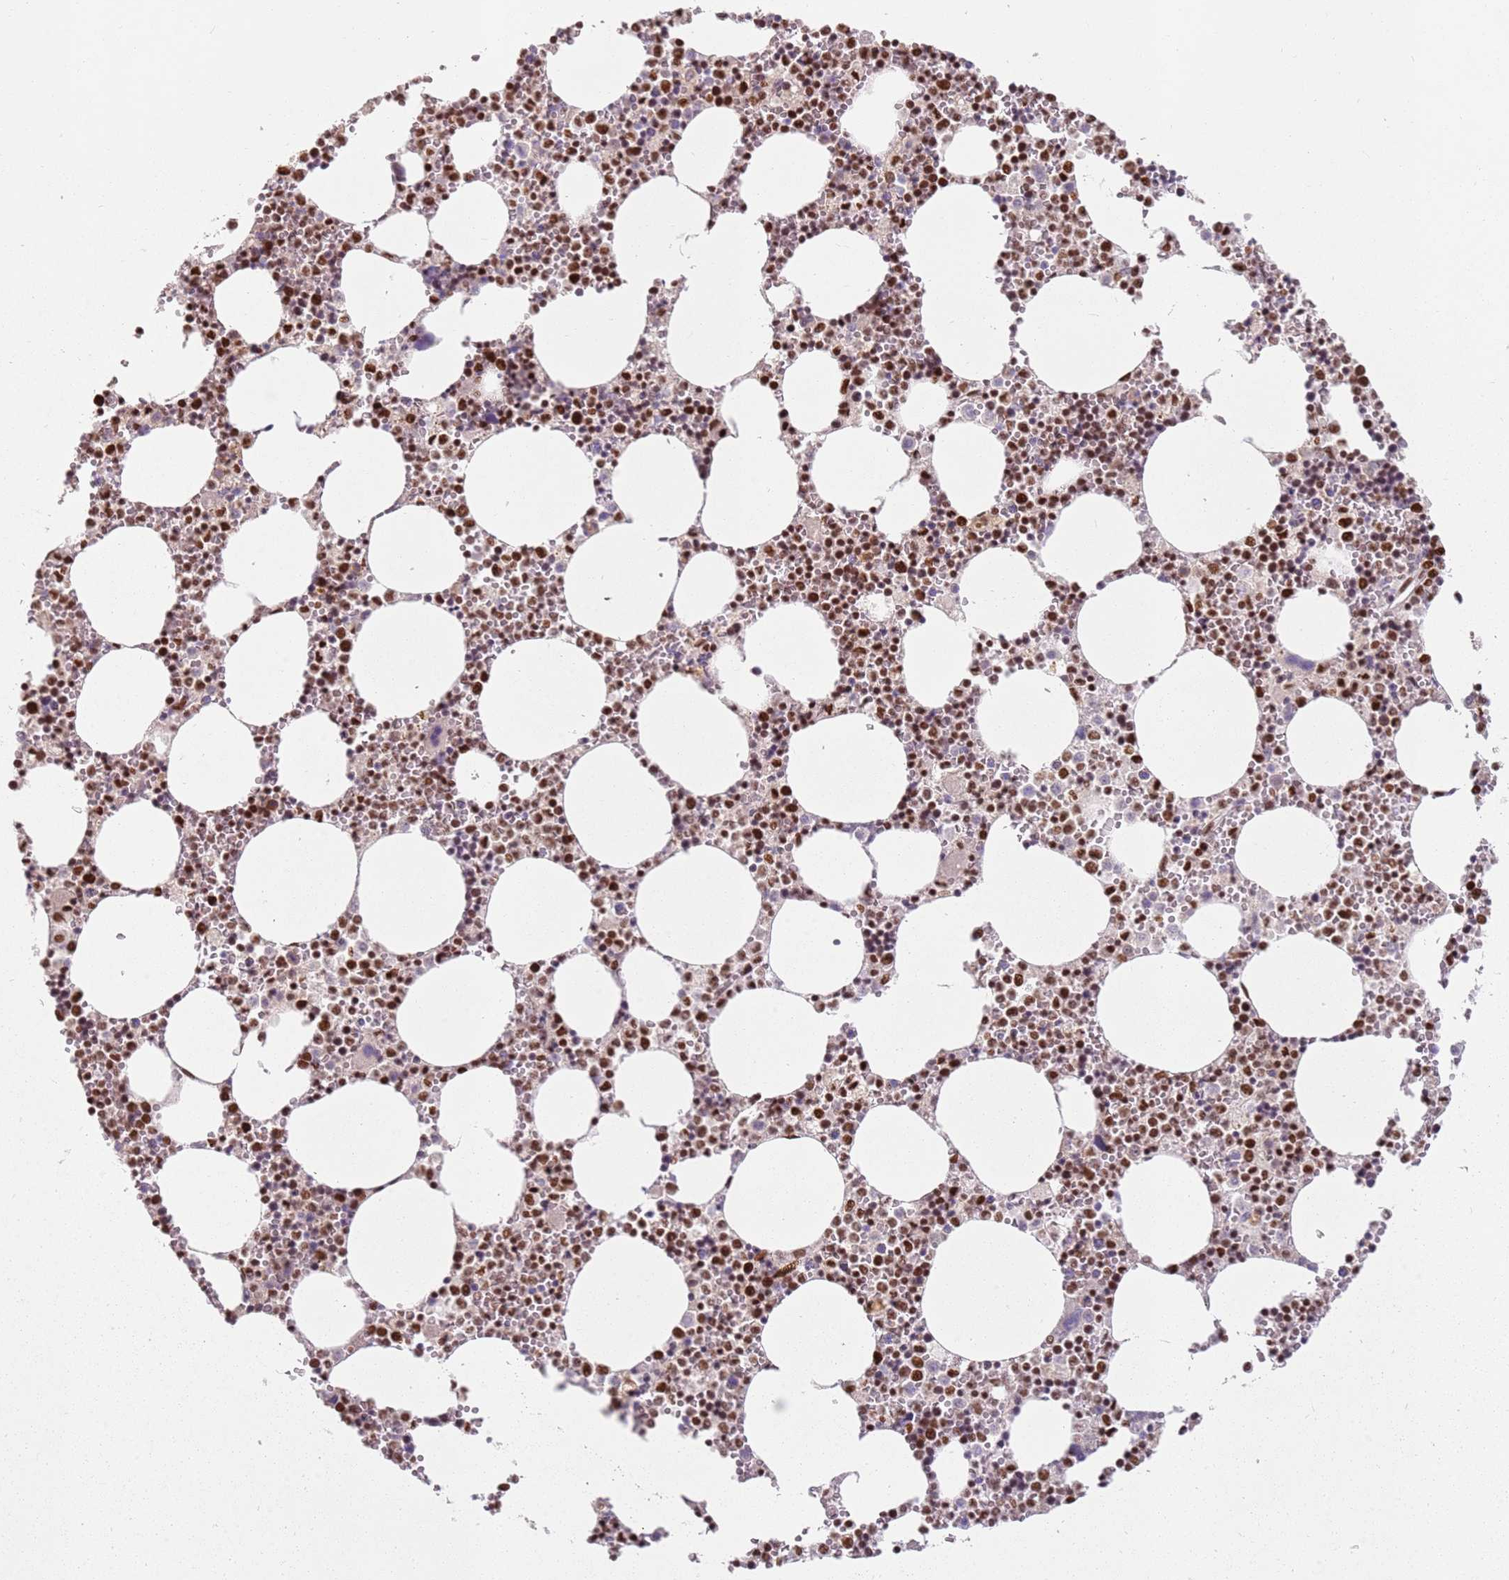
{"staining": {"intensity": "strong", "quantity": ">75%", "location": "nuclear"}, "tissue": "bone marrow", "cell_type": "Hematopoietic cells", "image_type": "normal", "snomed": [{"axis": "morphology", "description": "Normal tissue, NOS"}, {"axis": "topography", "description": "Bone marrow"}], "caption": "Immunohistochemistry (IHC) photomicrograph of benign bone marrow: bone marrow stained using immunohistochemistry demonstrates high levels of strong protein expression localized specifically in the nuclear of hematopoietic cells, appearing as a nuclear brown color.", "gene": "TENT4A", "patient": {"sex": "female", "age": 64}}